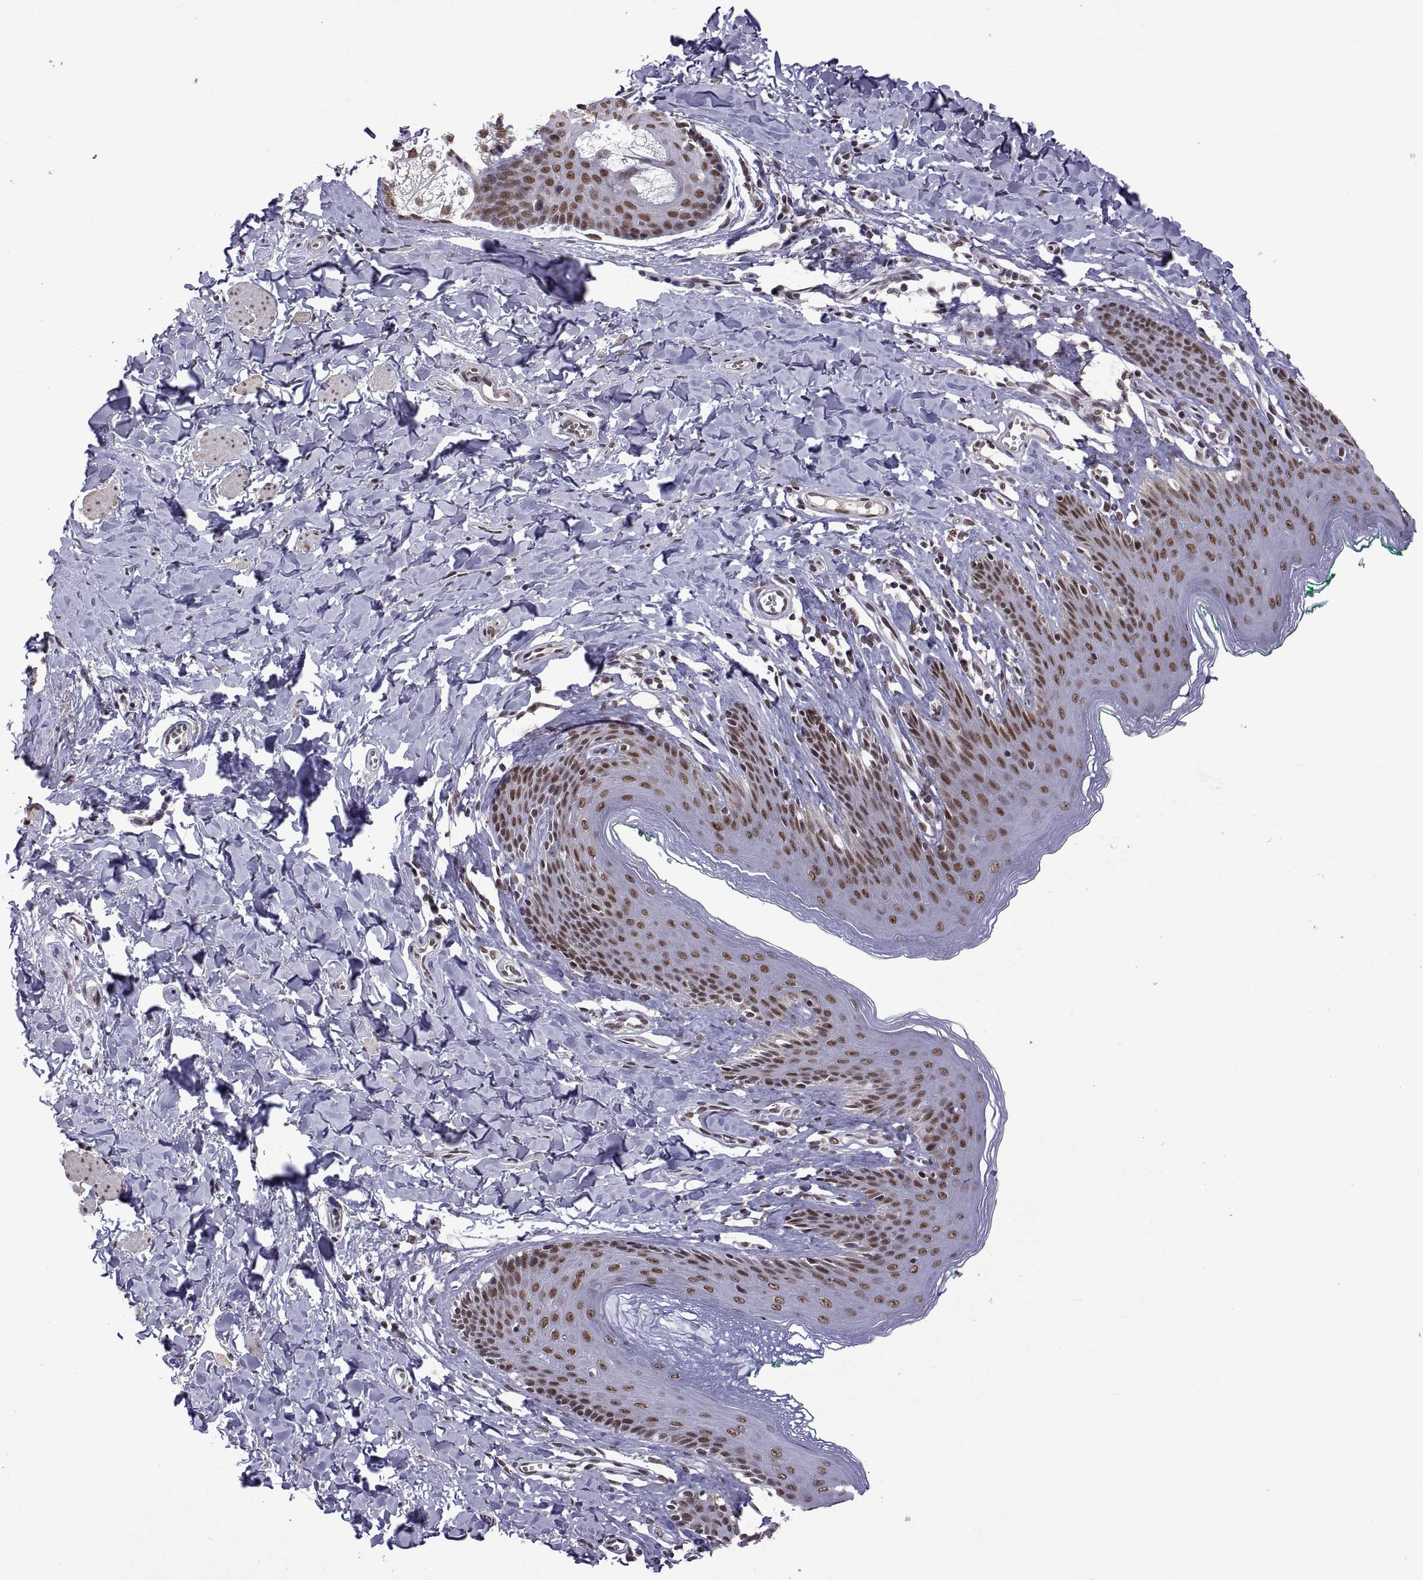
{"staining": {"intensity": "moderate", "quantity": ">75%", "location": "nuclear"}, "tissue": "skin", "cell_type": "Epidermal cells", "image_type": "normal", "snomed": [{"axis": "morphology", "description": "Normal tissue, NOS"}, {"axis": "topography", "description": "Vulva"}], "caption": "This histopathology image reveals immunohistochemistry staining of unremarkable skin, with medium moderate nuclear staining in about >75% of epidermal cells.", "gene": "NR4A1", "patient": {"sex": "female", "age": 66}}